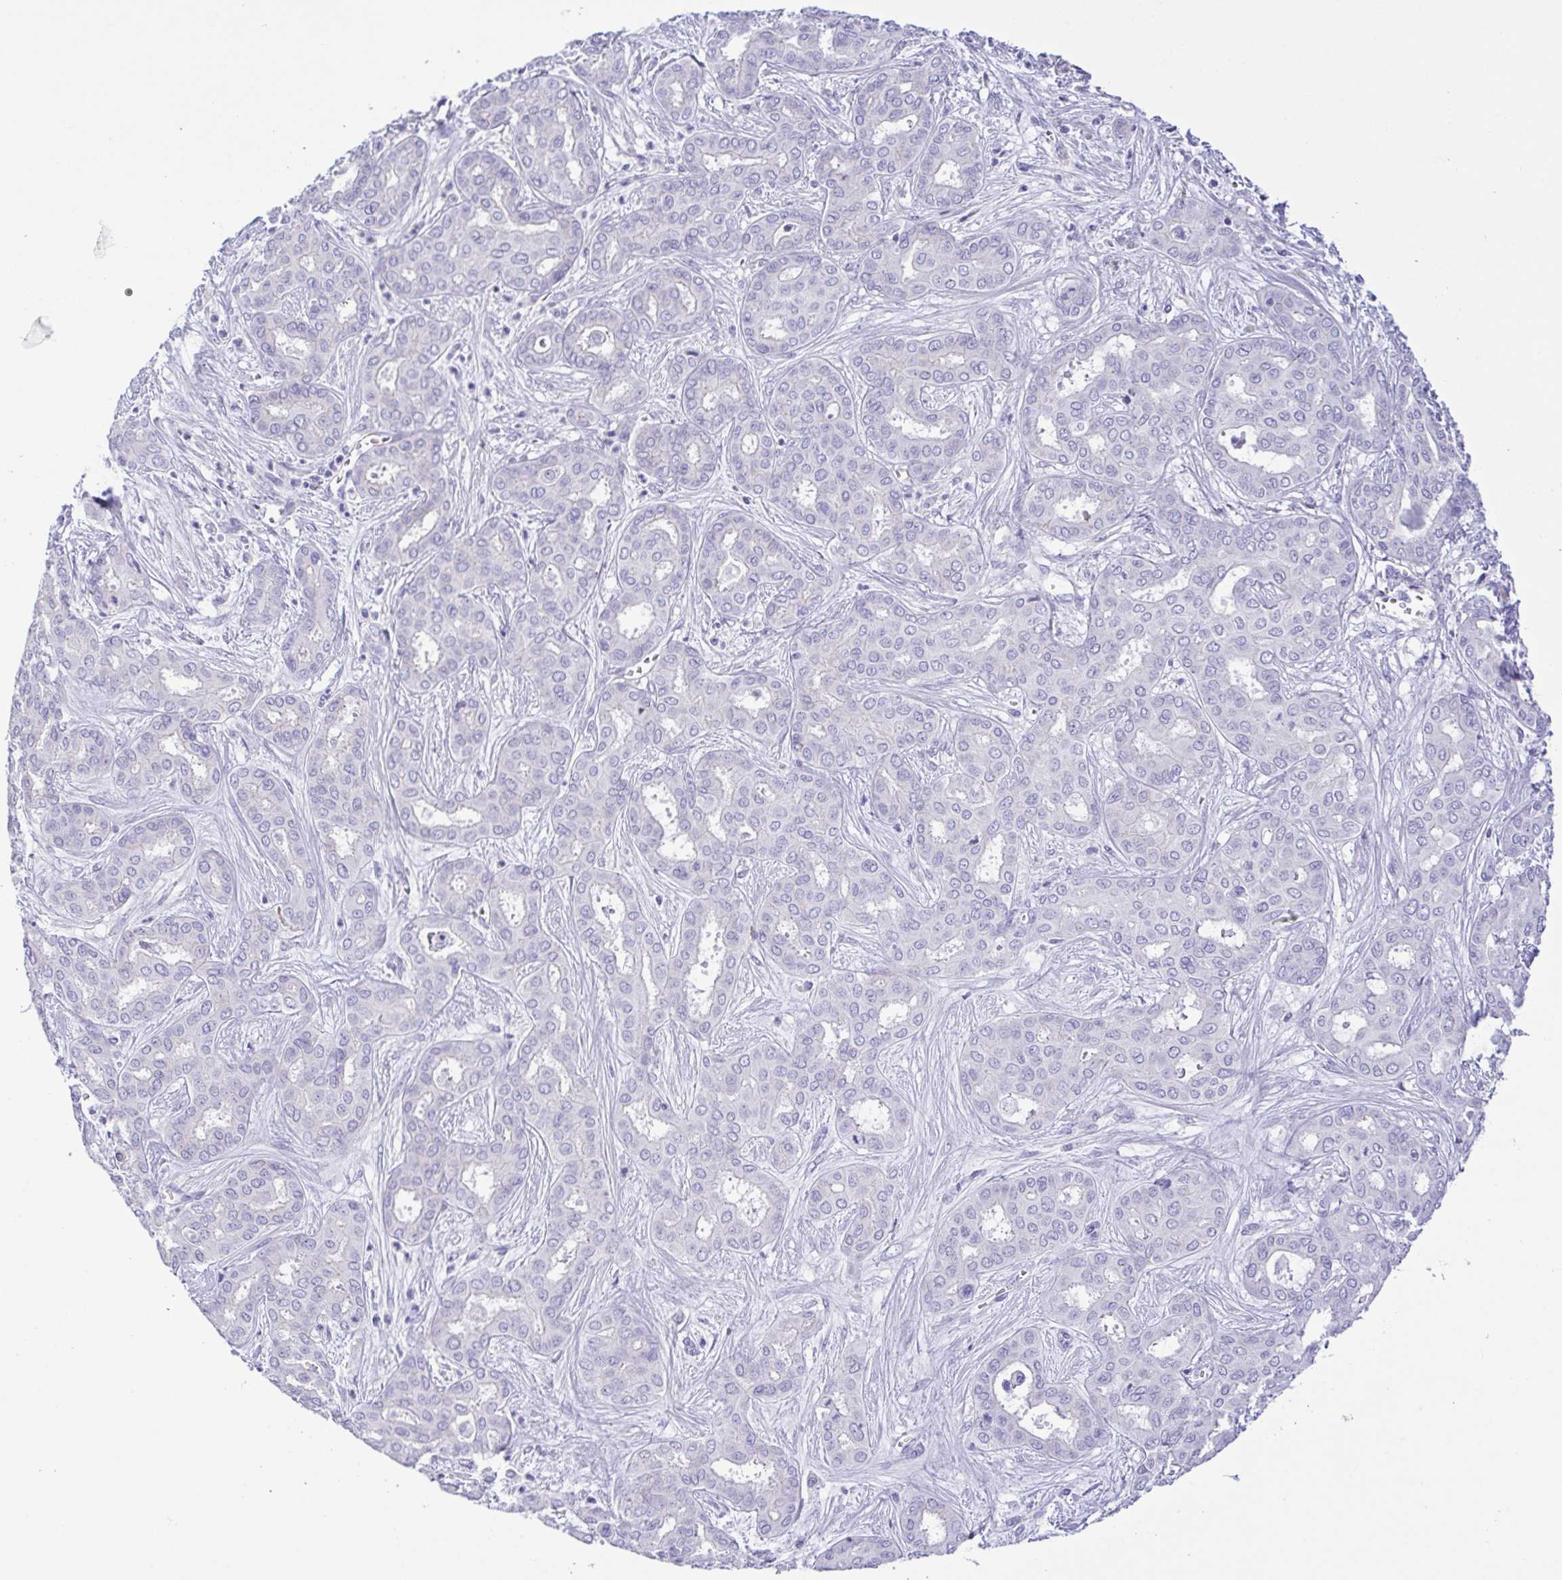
{"staining": {"intensity": "negative", "quantity": "none", "location": "none"}, "tissue": "liver cancer", "cell_type": "Tumor cells", "image_type": "cancer", "snomed": [{"axis": "morphology", "description": "Cholangiocarcinoma"}, {"axis": "topography", "description": "Liver"}], "caption": "Micrograph shows no significant protein expression in tumor cells of liver cancer.", "gene": "GPR182", "patient": {"sex": "female", "age": 64}}